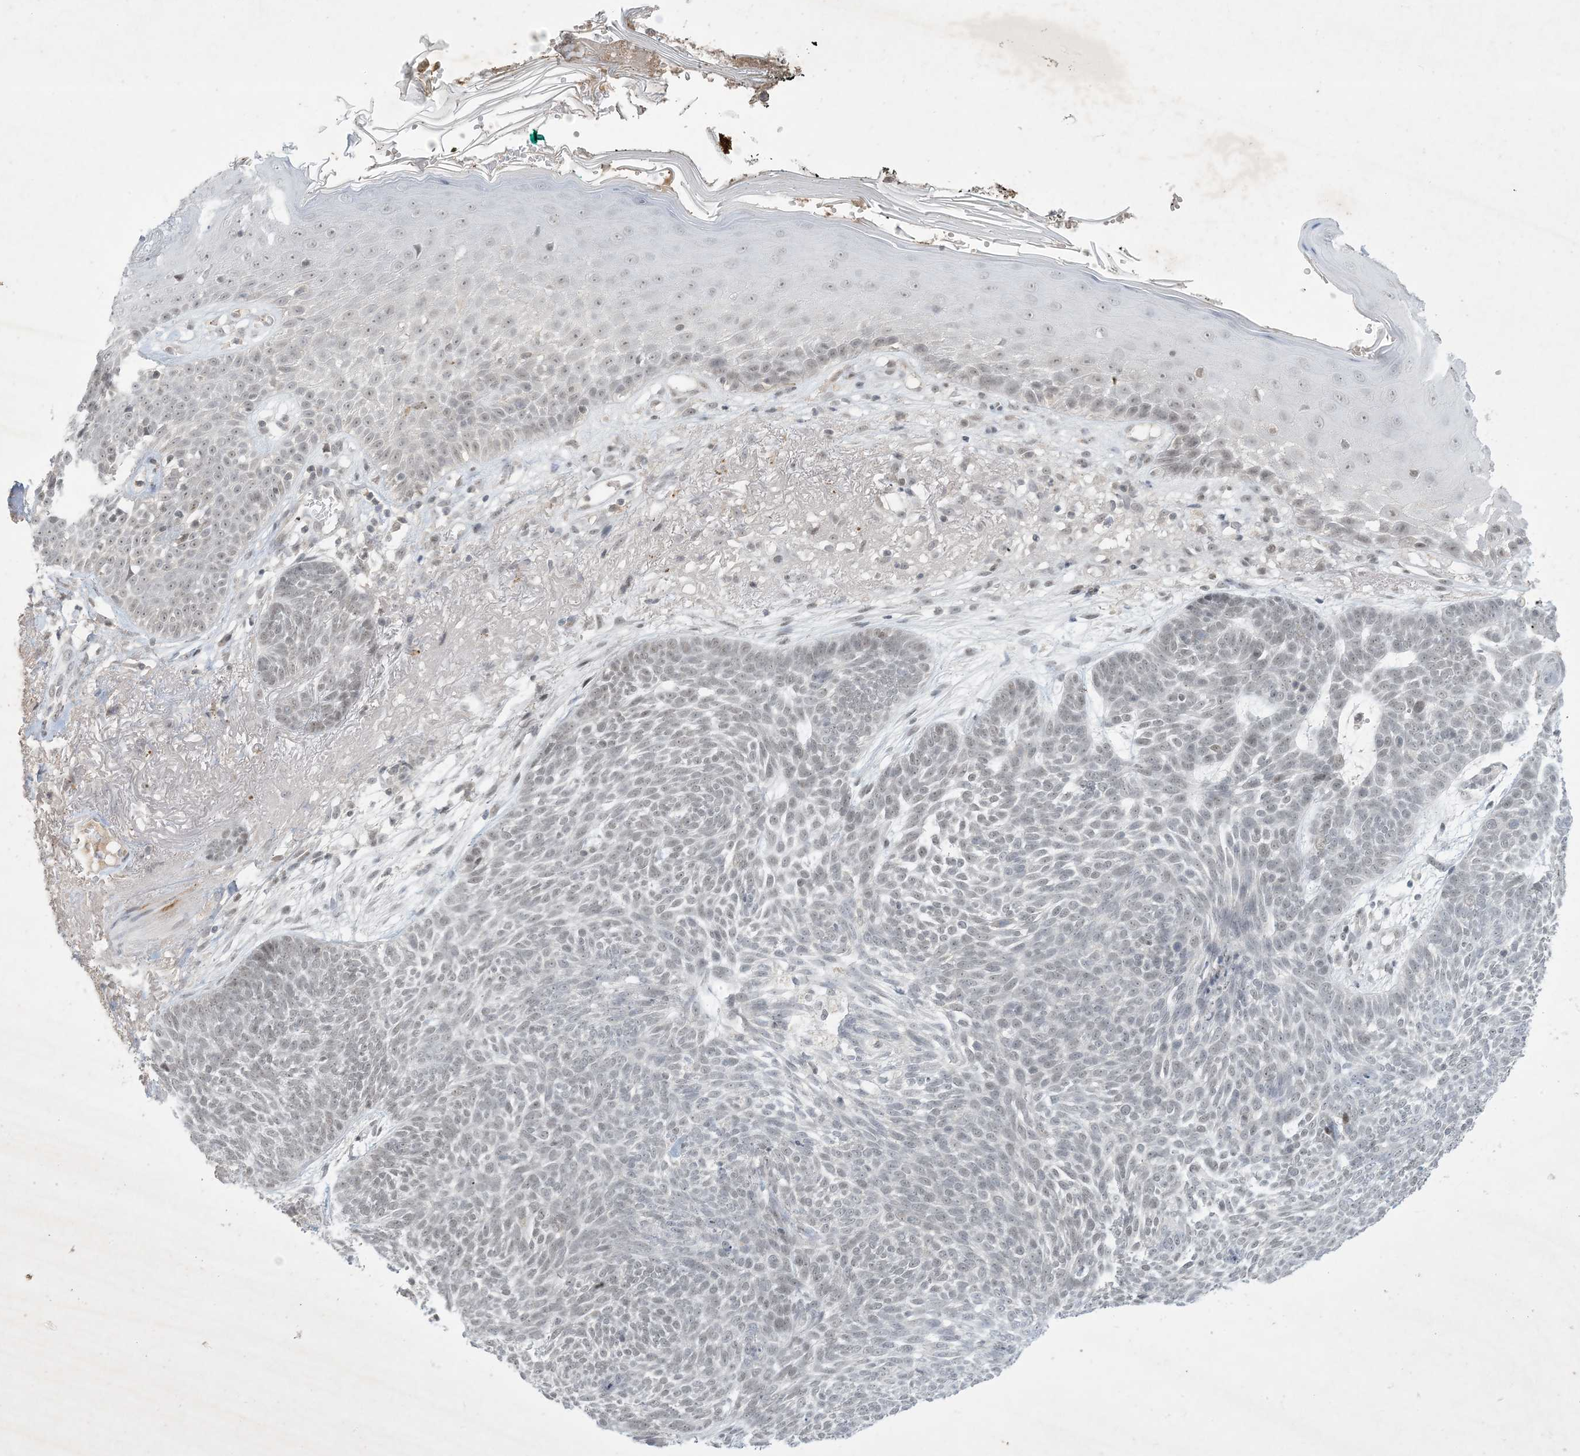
{"staining": {"intensity": "weak", "quantity": "<25%", "location": "nuclear"}, "tissue": "skin cancer", "cell_type": "Tumor cells", "image_type": "cancer", "snomed": [{"axis": "morphology", "description": "Normal tissue, NOS"}, {"axis": "morphology", "description": "Basal cell carcinoma"}, {"axis": "topography", "description": "Skin"}], "caption": "An image of basal cell carcinoma (skin) stained for a protein reveals no brown staining in tumor cells. Nuclei are stained in blue.", "gene": "ZNF674", "patient": {"sex": "male", "age": 64}}